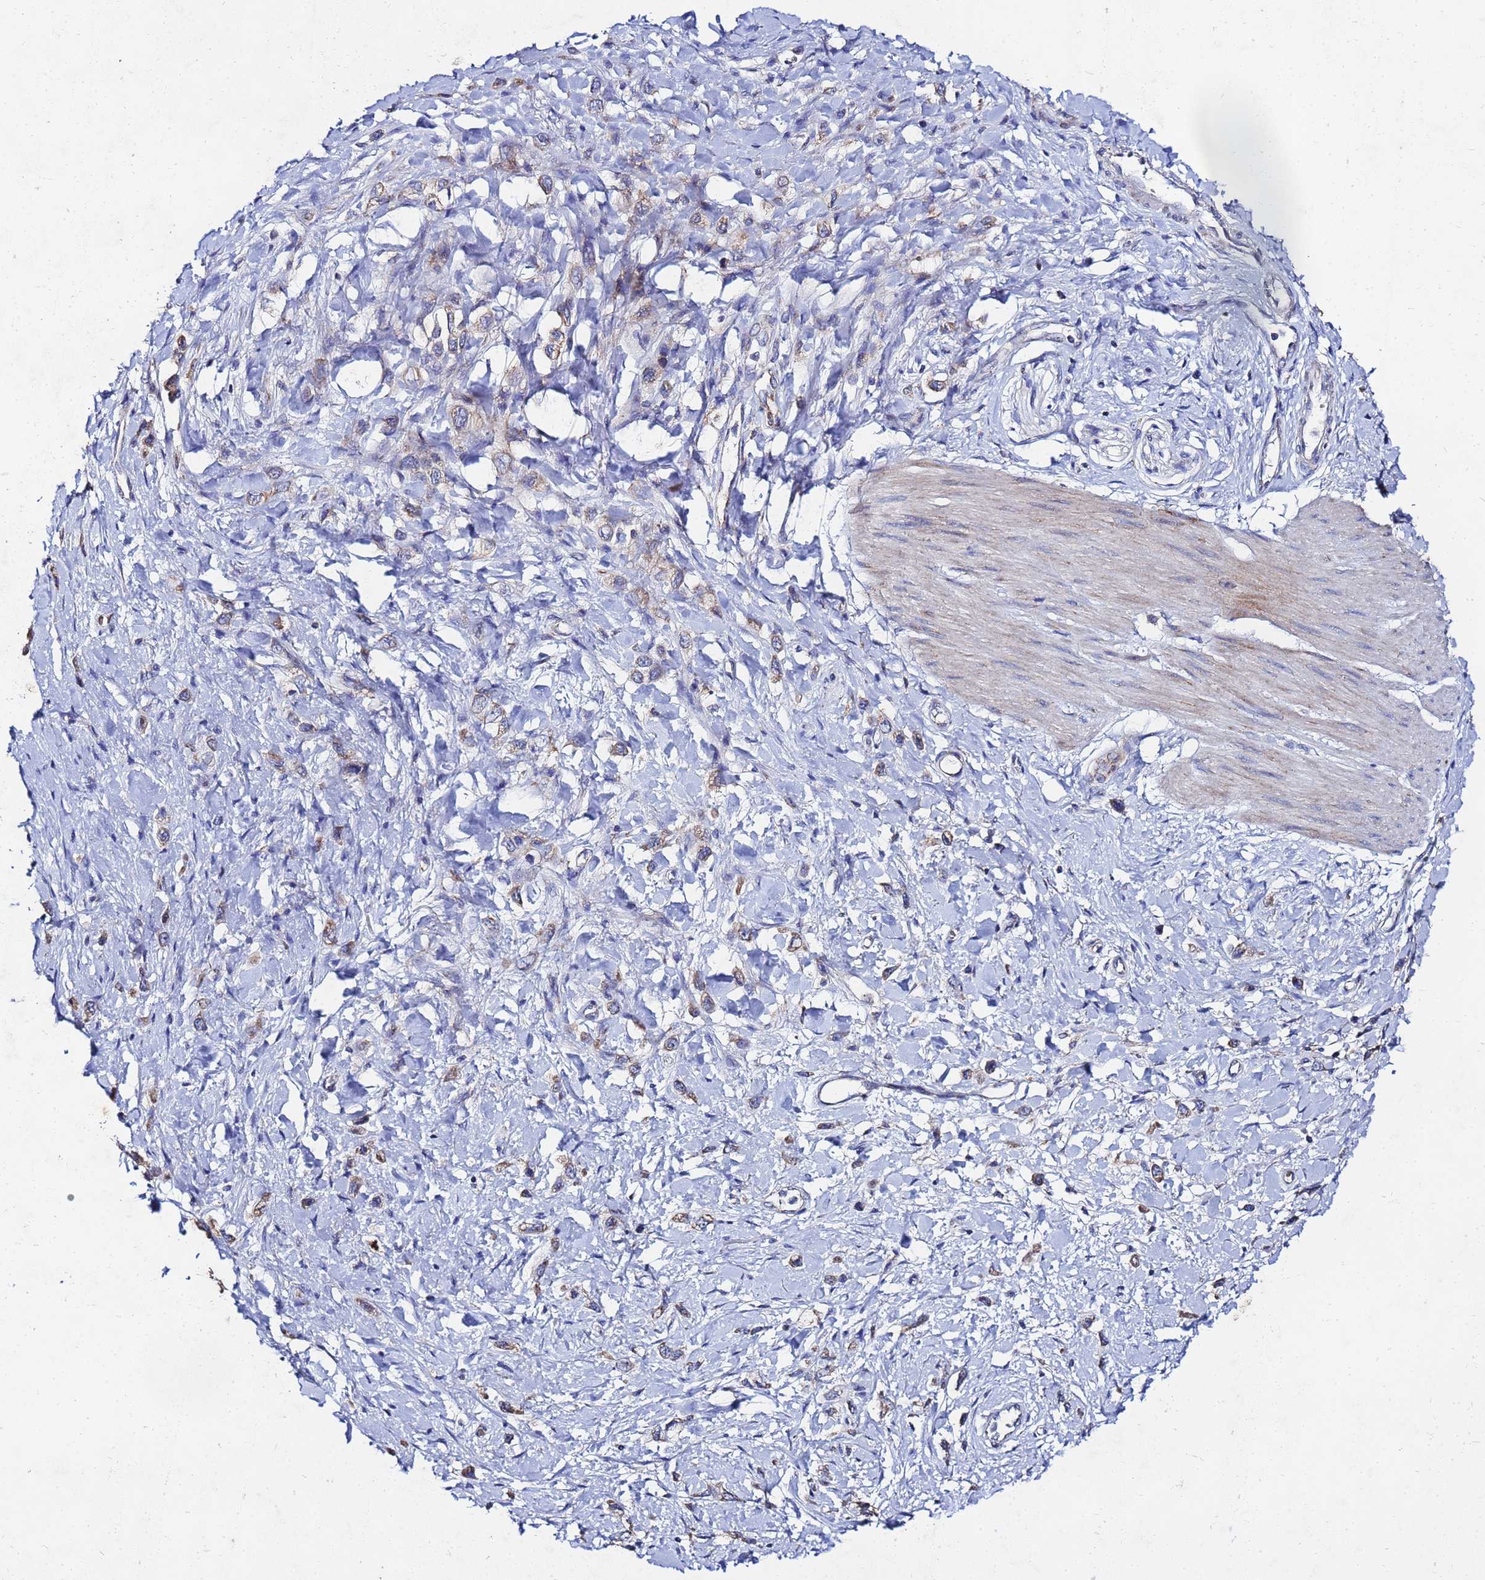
{"staining": {"intensity": "weak", "quantity": "25%-75%", "location": "cytoplasmic/membranous"}, "tissue": "stomach cancer", "cell_type": "Tumor cells", "image_type": "cancer", "snomed": [{"axis": "morphology", "description": "Adenocarcinoma, NOS"}, {"axis": "topography", "description": "Stomach"}], "caption": "Stomach cancer (adenocarcinoma) tissue displays weak cytoplasmic/membranous expression in about 25%-75% of tumor cells, visualized by immunohistochemistry. Nuclei are stained in blue.", "gene": "FAHD2A", "patient": {"sex": "female", "age": 65}}